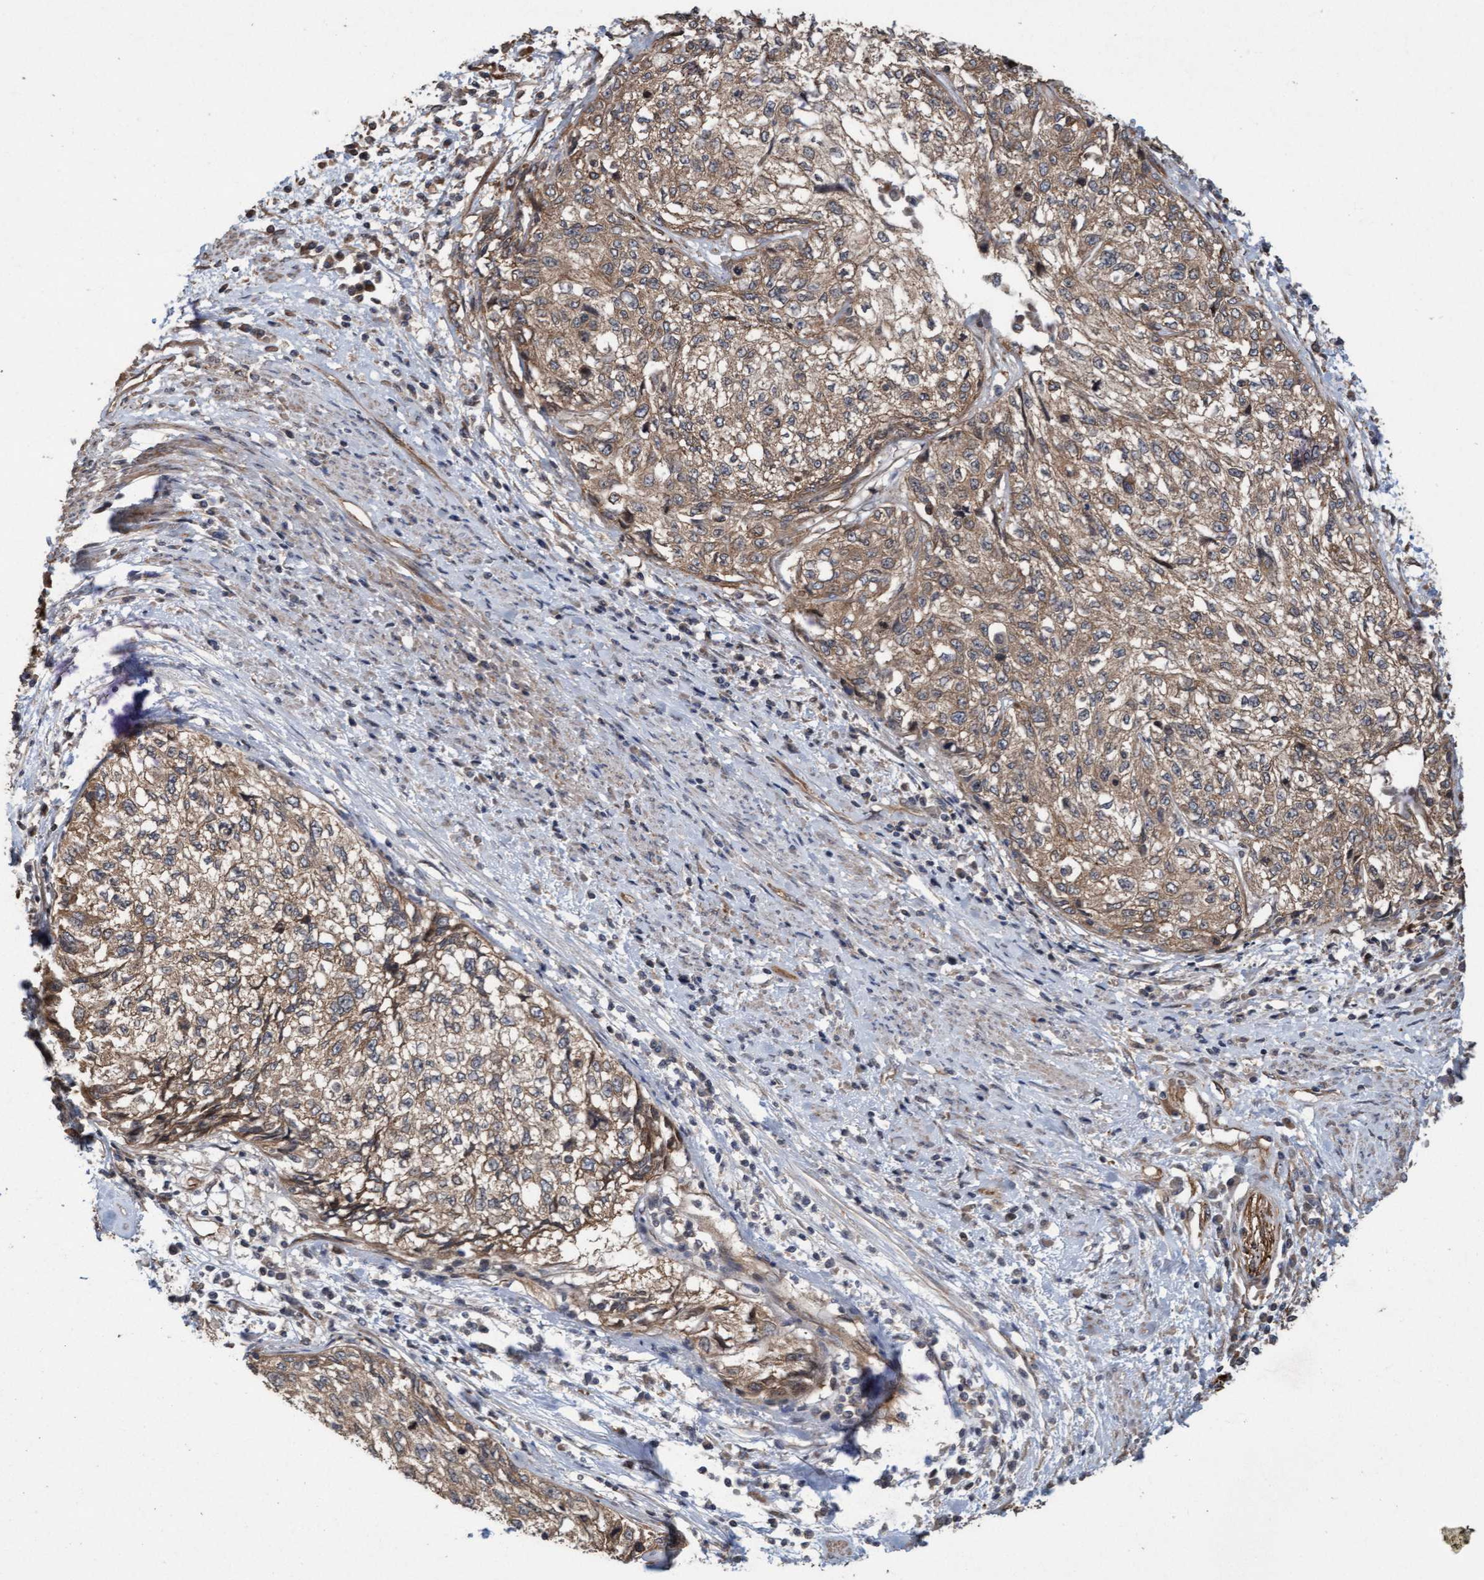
{"staining": {"intensity": "moderate", "quantity": ">75%", "location": "cytoplasmic/membranous"}, "tissue": "cervical cancer", "cell_type": "Tumor cells", "image_type": "cancer", "snomed": [{"axis": "morphology", "description": "Squamous cell carcinoma, NOS"}, {"axis": "topography", "description": "Cervix"}], "caption": "Tumor cells exhibit medium levels of moderate cytoplasmic/membranous expression in about >75% of cells in human cervical cancer (squamous cell carcinoma).", "gene": "CDC42EP4", "patient": {"sex": "female", "age": 57}}